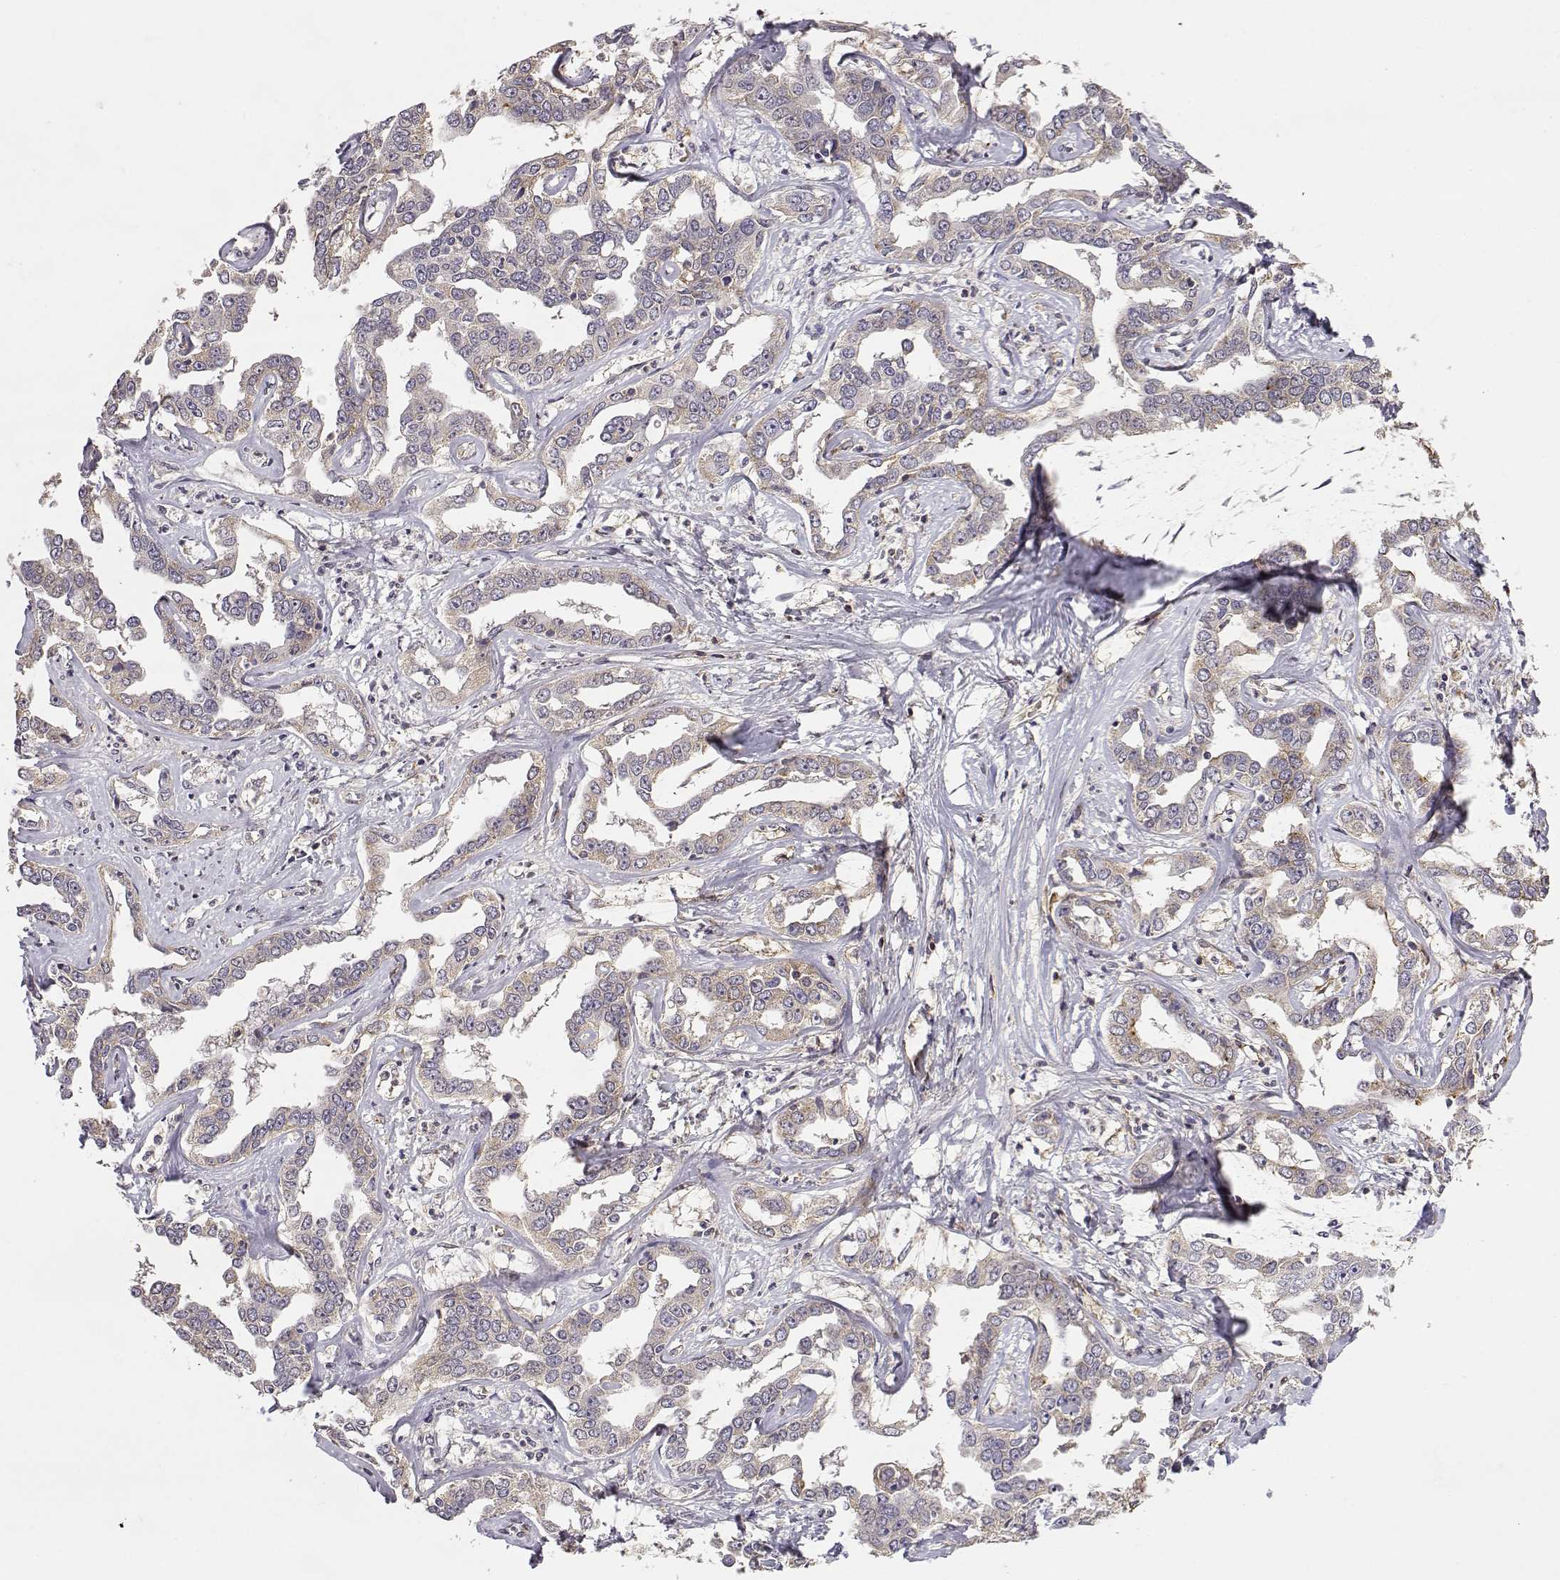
{"staining": {"intensity": "weak", "quantity": "<25%", "location": "cytoplasmic/membranous"}, "tissue": "liver cancer", "cell_type": "Tumor cells", "image_type": "cancer", "snomed": [{"axis": "morphology", "description": "Cholangiocarcinoma"}, {"axis": "topography", "description": "Liver"}], "caption": "Cholangiocarcinoma (liver) was stained to show a protein in brown. There is no significant positivity in tumor cells. (Stains: DAB immunohistochemistry with hematoxylin counter stain, Microscopy: brightfield microscopy at high magnification).", "gene": "IFITM1", "patient": {"sex": "male", "age": 59}}